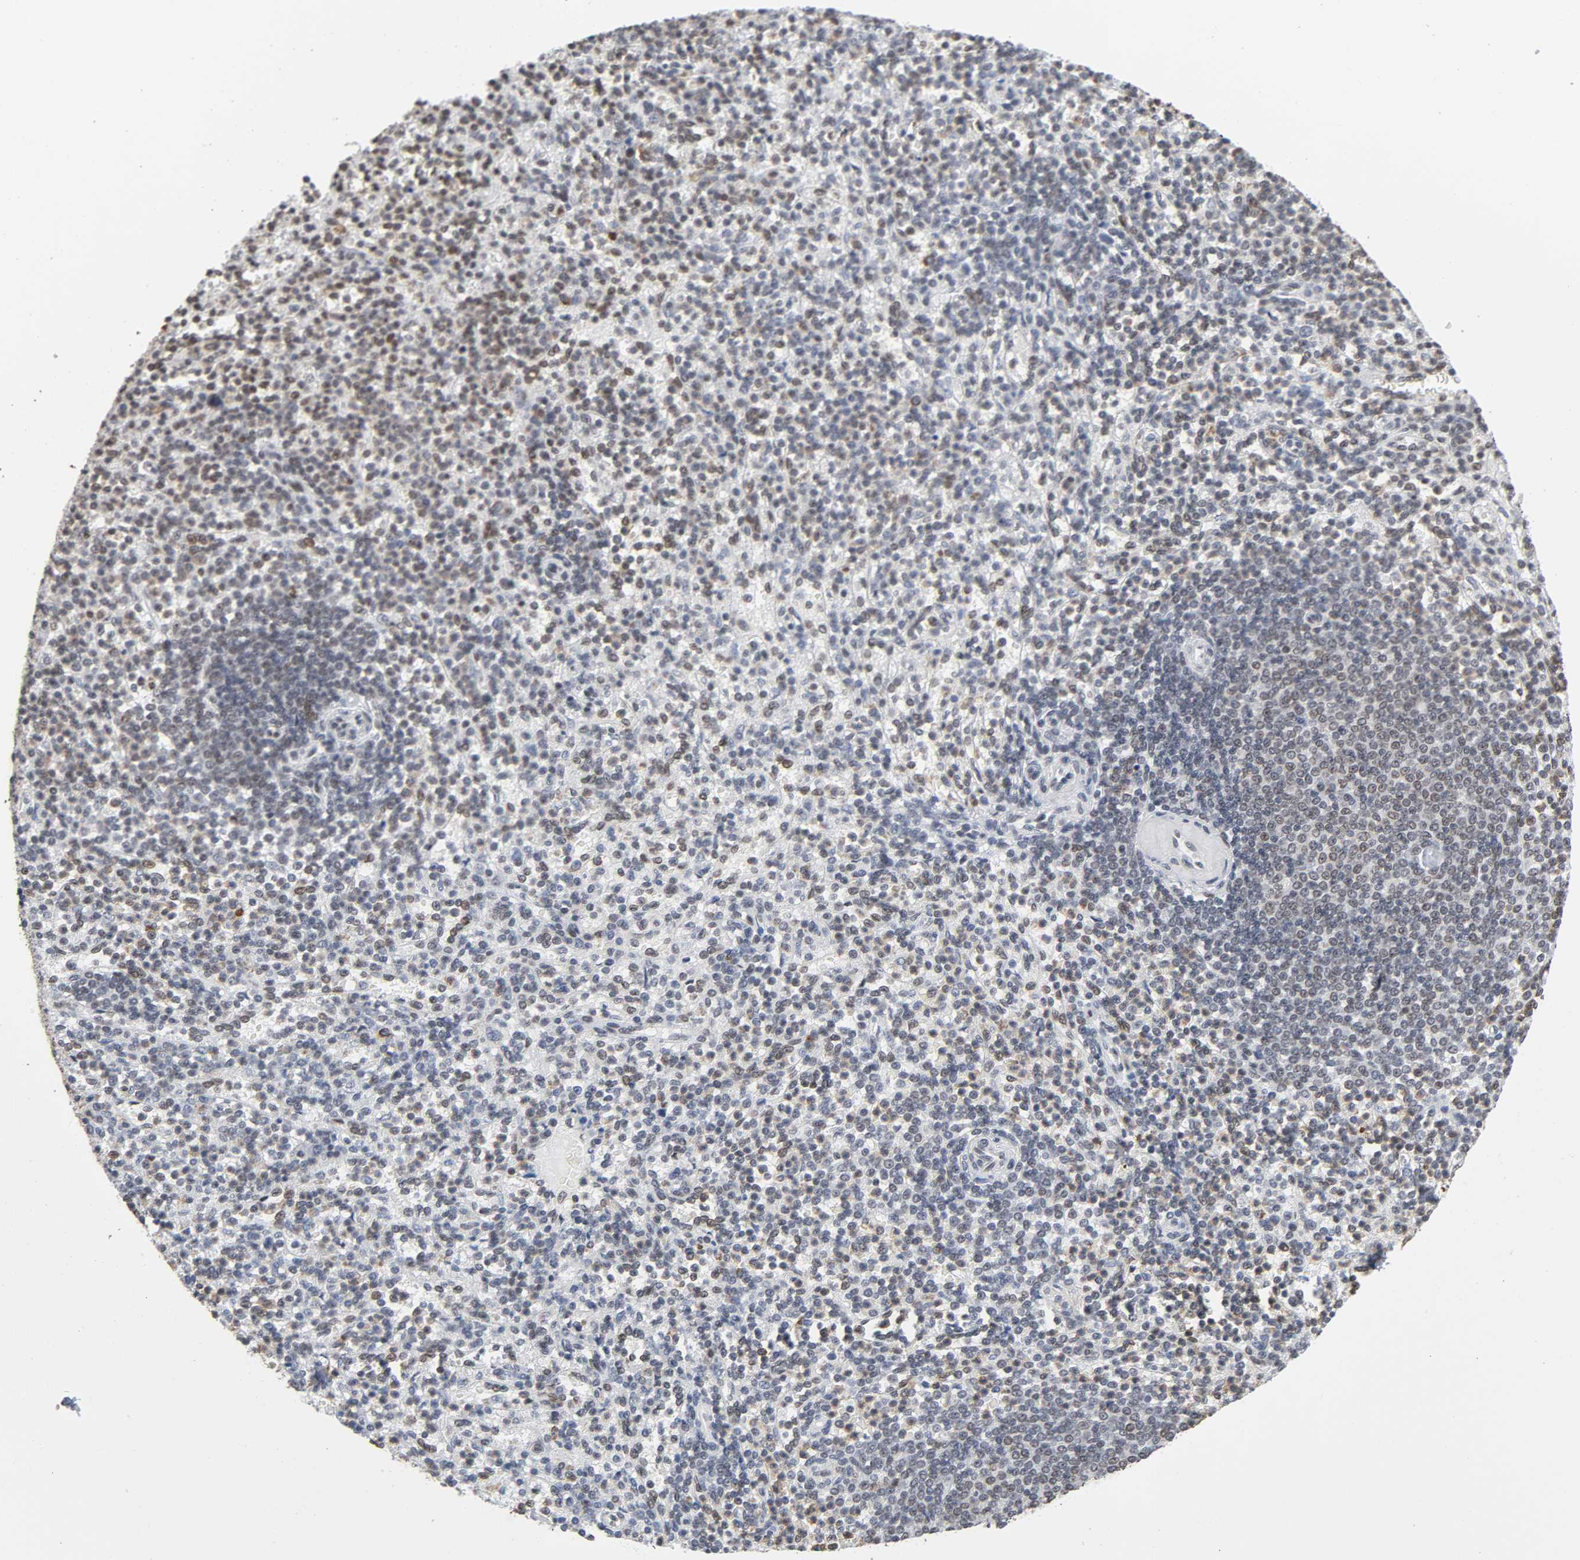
{"staining": {"intensity": "moderate", "quantity": "25%-75%", "location": "nuclear"}, "tissue": "spleen", "cell_type": "Cells in red pulp", "image_type": "normal", "snomed": [{"axis": "morphology", "description": "Normal tissue, NOS"}, {"axis": "topography", "description": "Spleen"}], "caption": "Immunohistochemical staining of benign human spleen displays 25%-75% levels of moderate nuclear protein staining in approximately 25%-75% of cells in red pulp. (DAB IHC with brightfield microscopy, high magnification).", "gene": "SUMO1", "patient": {"sex": "female", "age": 74}}